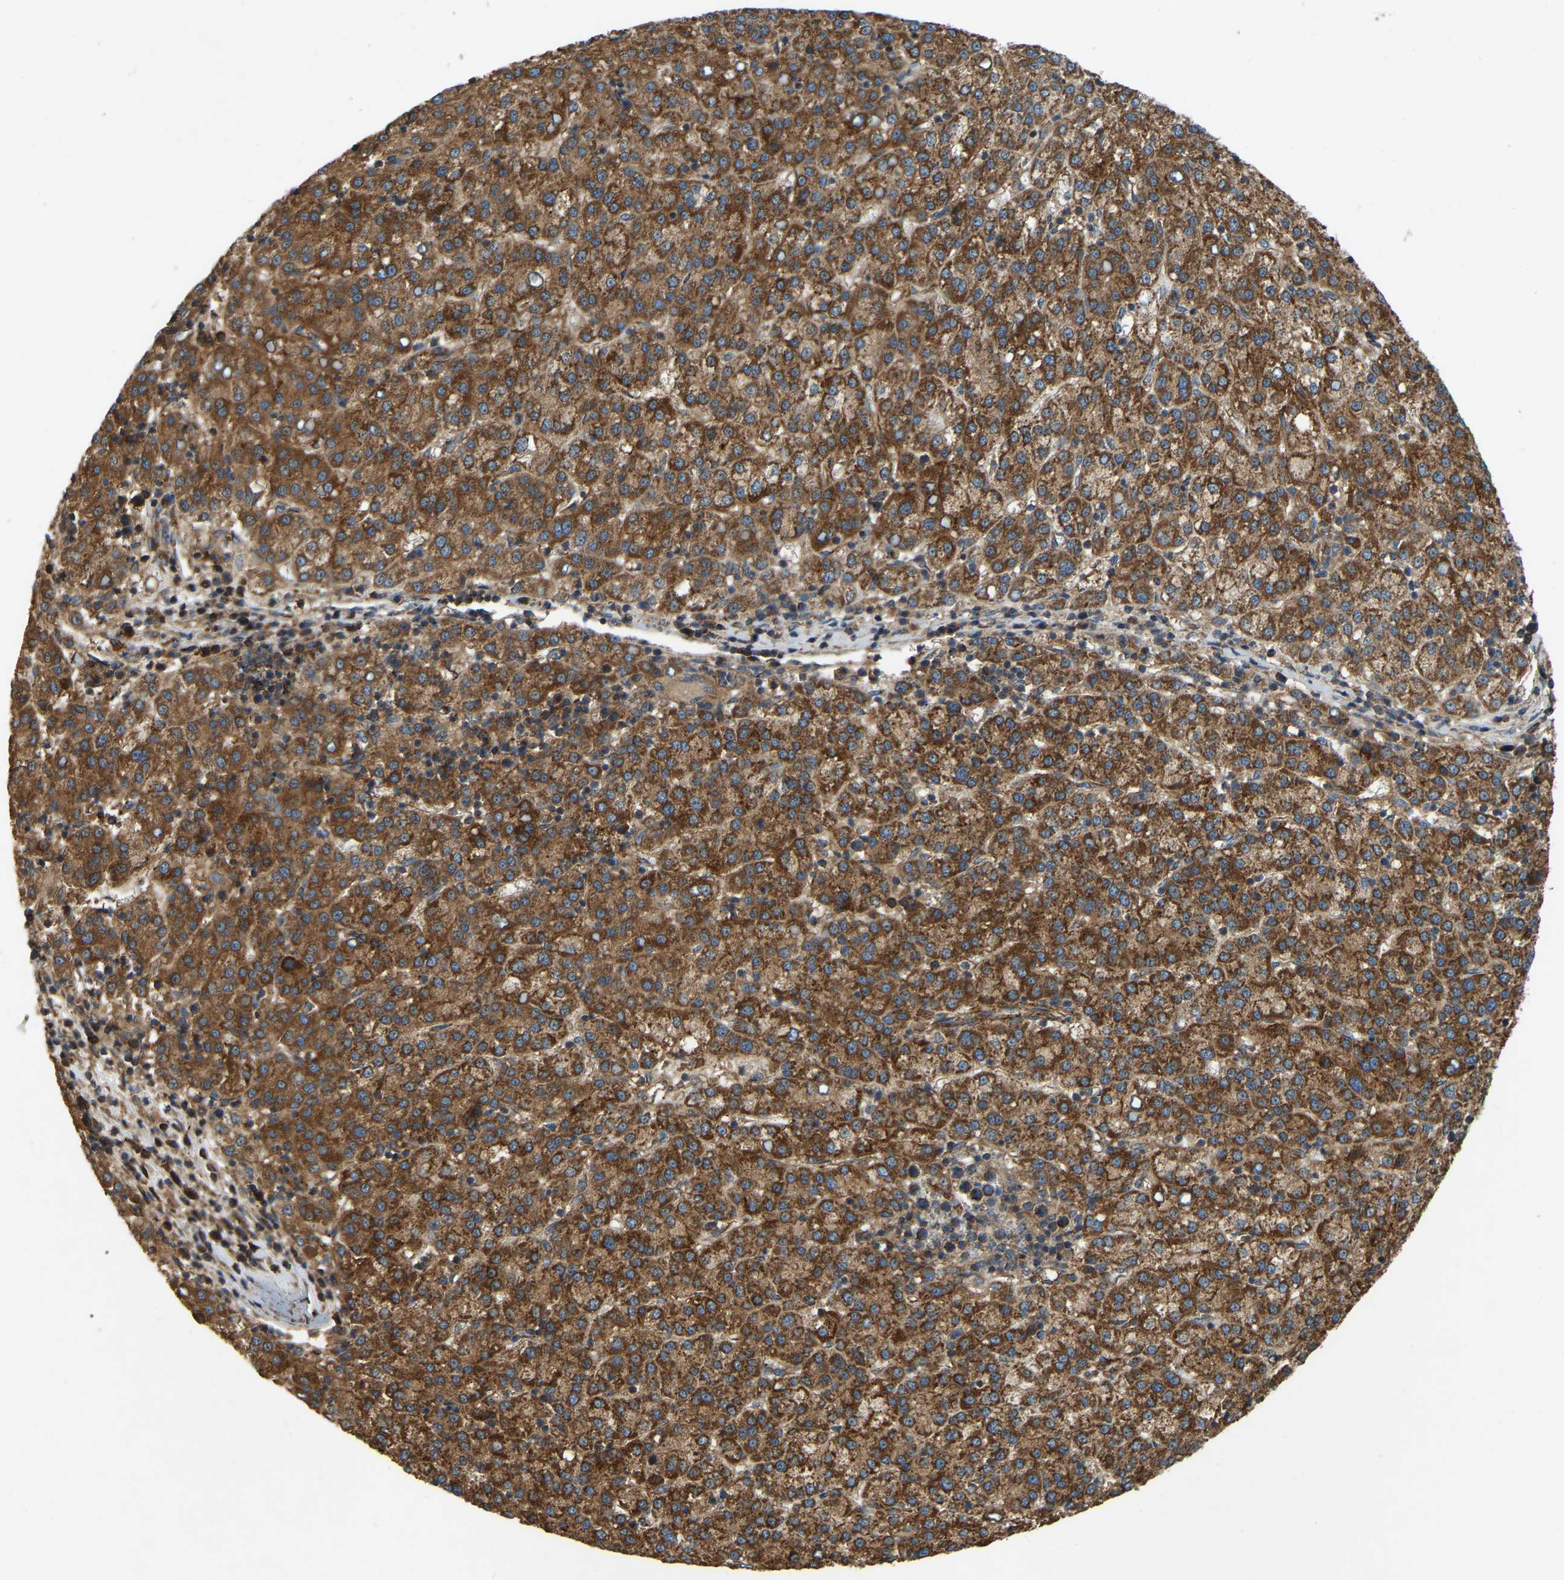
{"staining": {"intensity": "strong", "quantity": ">75%", "location": "cytoplasmic/membranous"}, "tissue": "liver cancer", "cell_type": "Tumor cells", "image_type": "cancer", "snomed": [{"axis": "morphology", "description": "Carcinoma, Hepatocellular, NOS"}, {"axis": "topography", "description": "Liver"}], "caption": "Human hepatocellular carcinoma (liver) stained with a protein marker demonstrates strong staining in tumor cells.", "gene": "SAMD9L", "patient": {"sex": "female", "age": 58}}